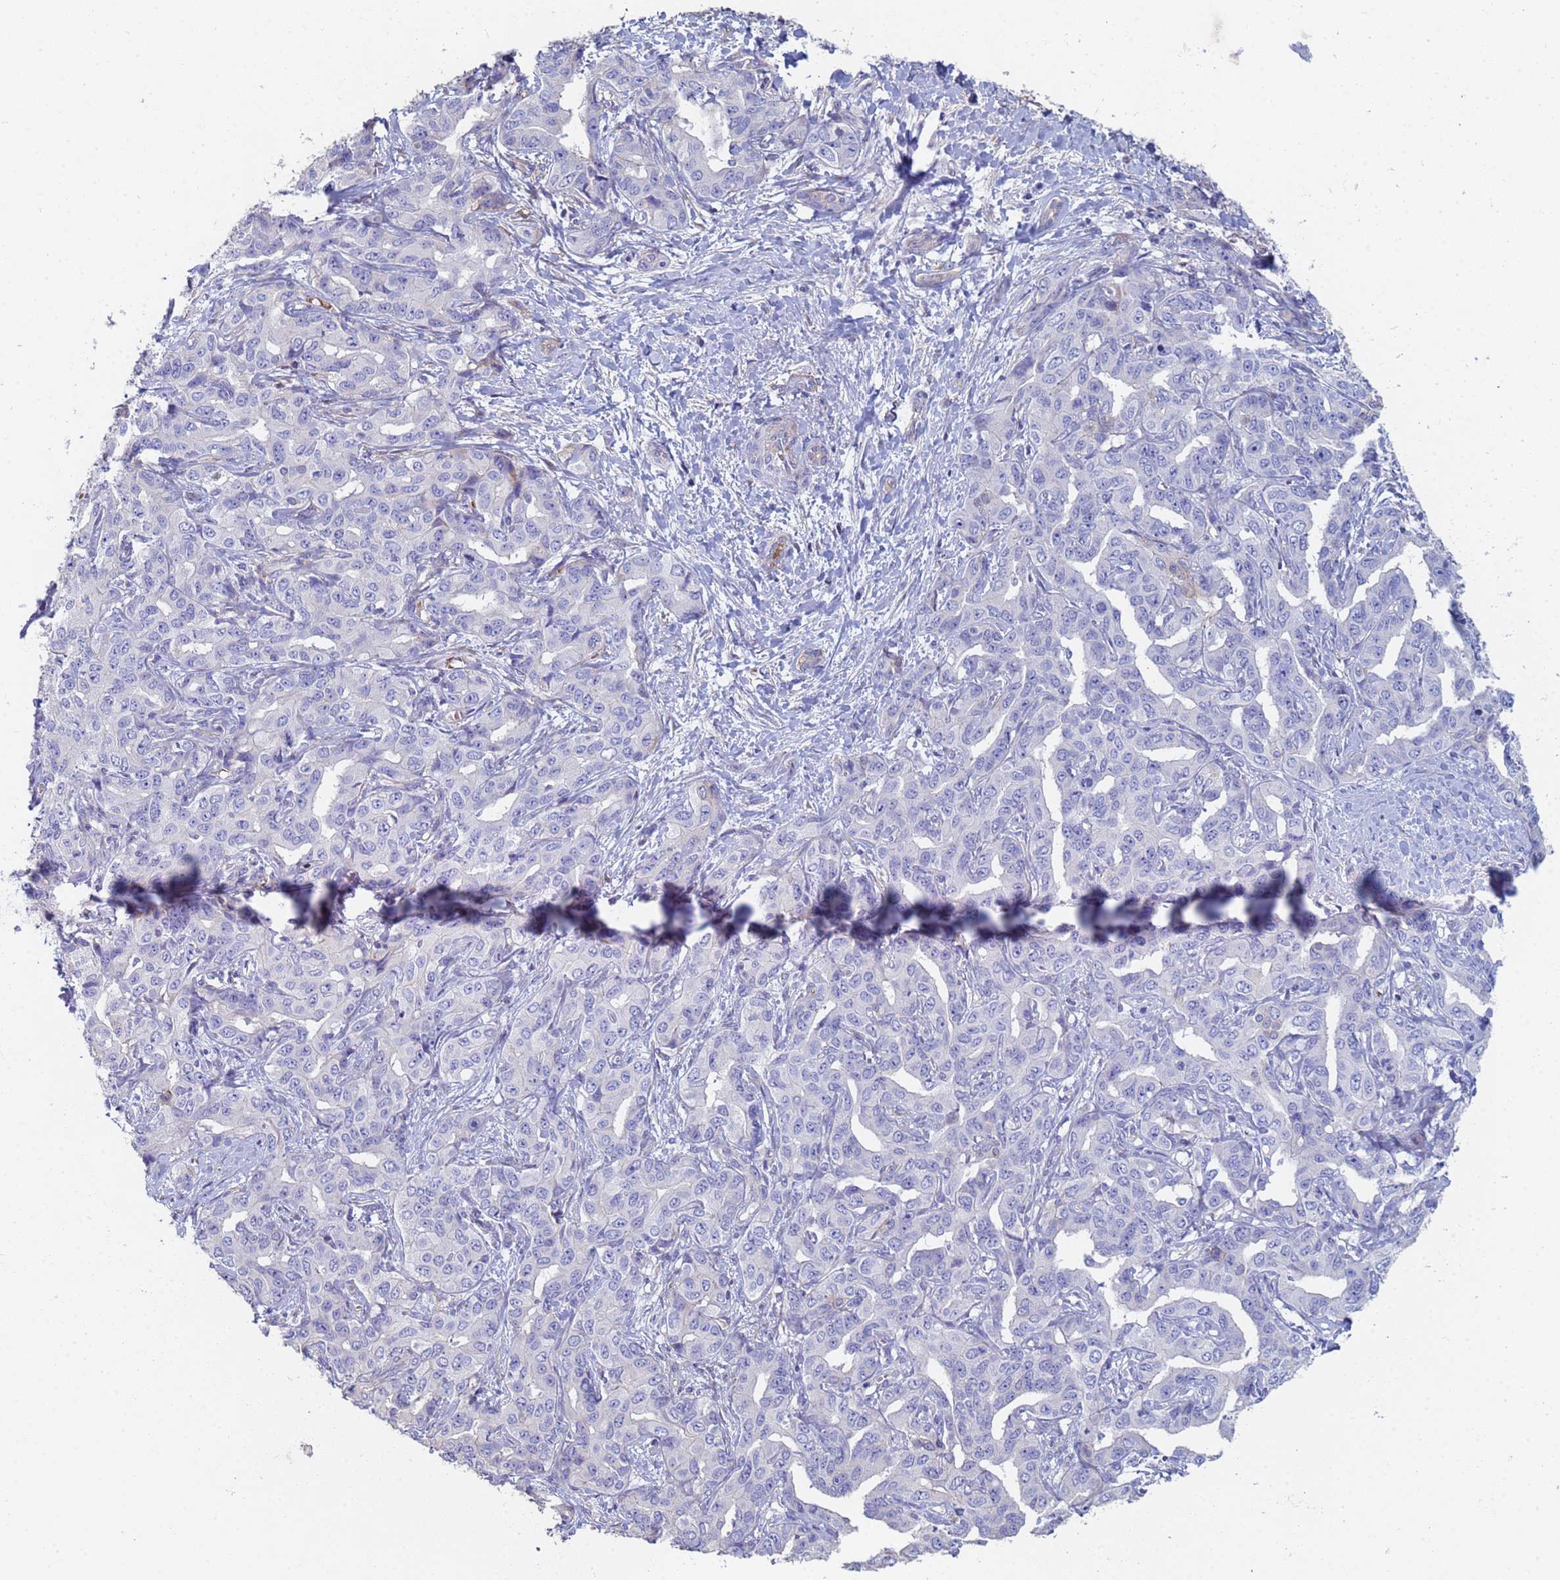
{"staining": {"intensity": "negative", "quantity": "none", "location": "none"}, "tissue": "liver cancer", "cell_type": "Tumor cells", "image_type": "cancer", "snomed": [{"axis": "morphology", "description": "Cholangiocarcinoma"}, {"axis": "topography", "description": "Liver"}], "caption": "This micrograph is of cholangiocarcinoma (liver) stained with IHC to label a protein in brown with the nuclei are counter-stained blue. There is no staining in tumor cells. (Brightfield microscopy of DAB (3,3'-diaminobenzidine) immunohistochemistry at high magnification).", "gene": "ABCA8", "patient": {"sex": "male", "age": 59}}